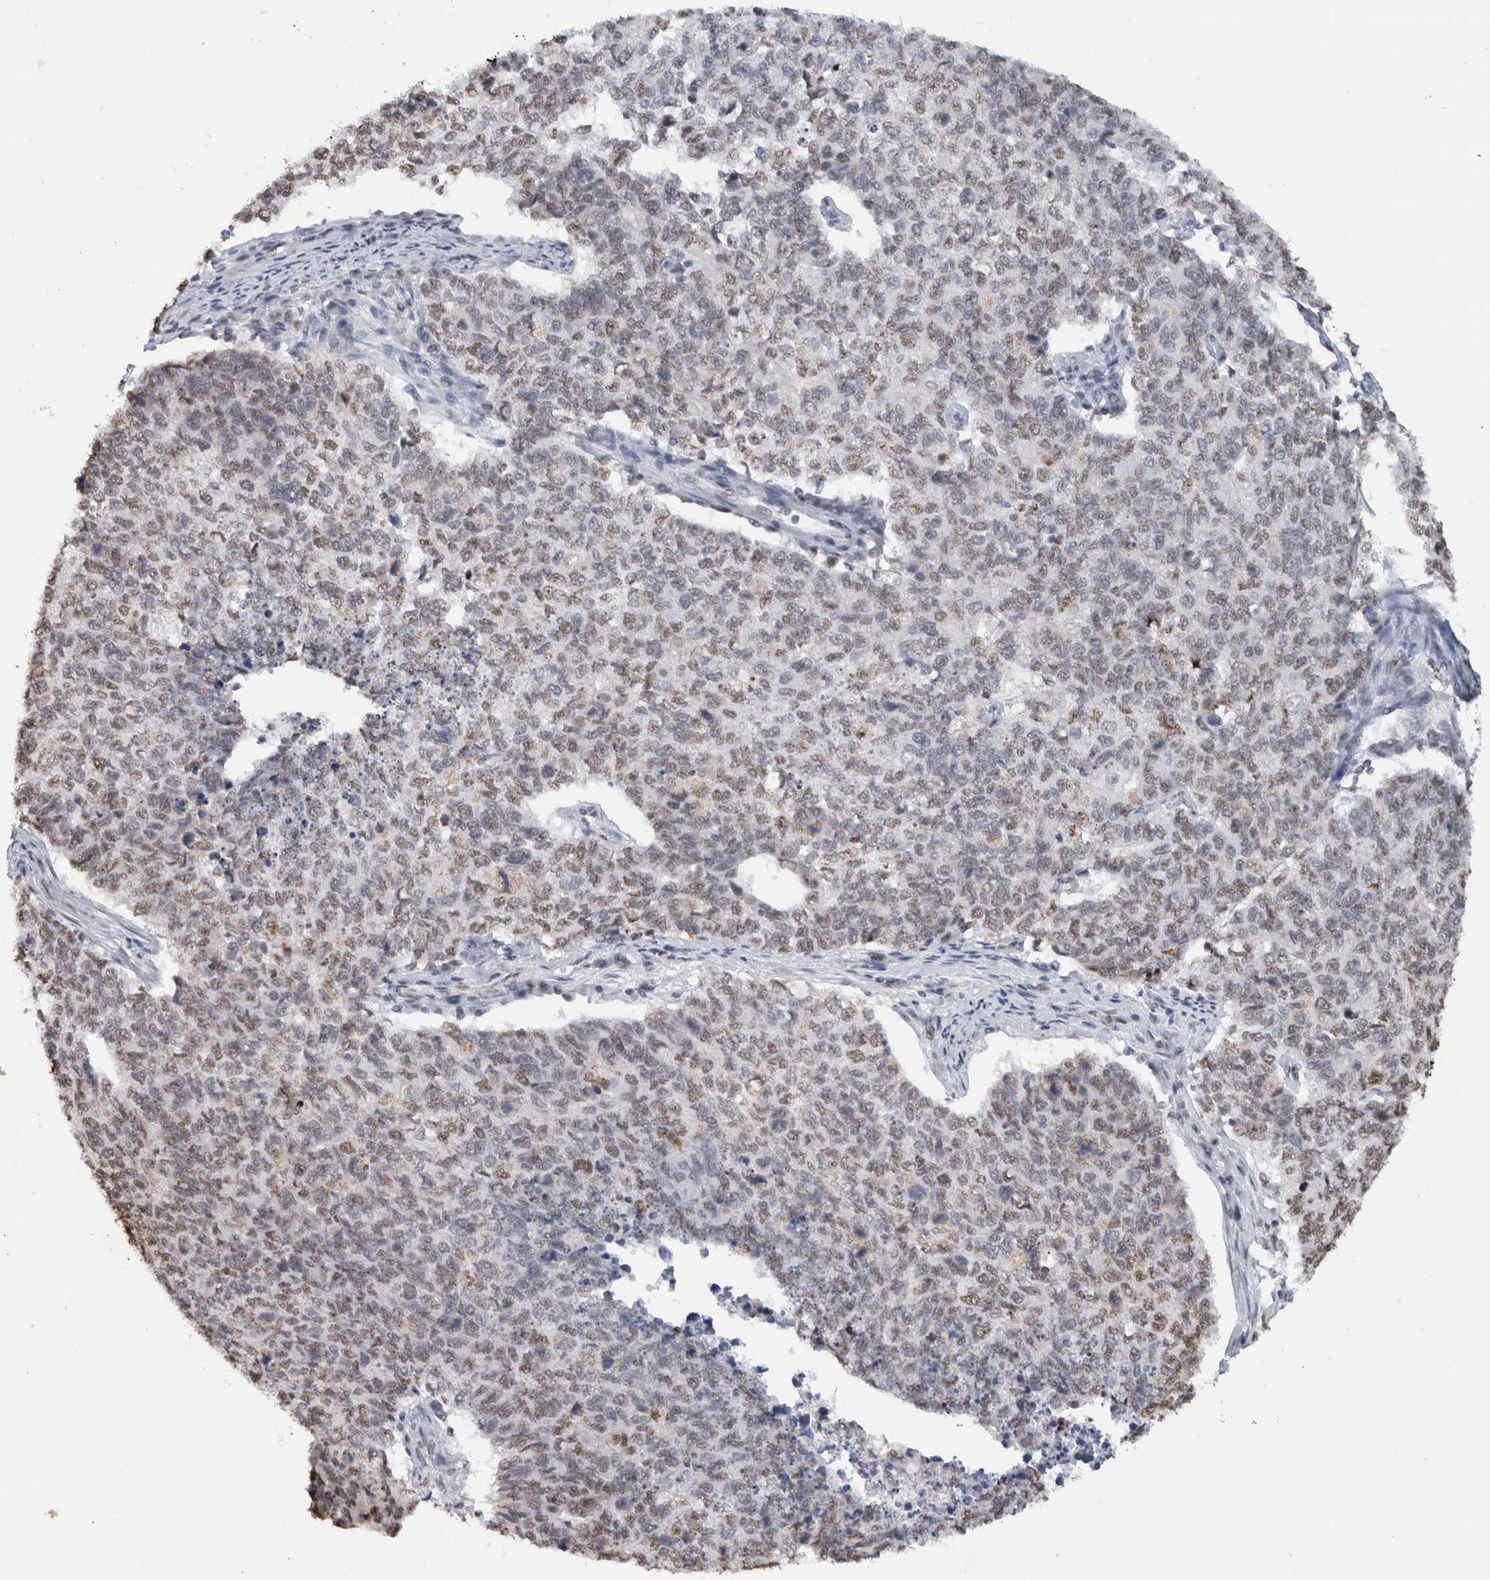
{"staining": {"intensity": "weak", "quantity": "25%-75%", "location": "nuclear"}, "tissue": "cervical cancer", "cell_type": "Tumor cells", "image_type": "cancer", "snomed": [{"axis": "morphology", "description": "Squamous cell carcinoma, NOS"}, {"axis": "topography", "description": "Cervix"}], "caption": "Immunohistochemistry micrograph of human squamous cell carcinoma (cervical) stained for a protein (brown), which displays low levels of weak nuclear staining in about 25%-75% of tumor cells.", "gene": "RPS6KA2", "patient": {"sex": "female", "age": 63}}